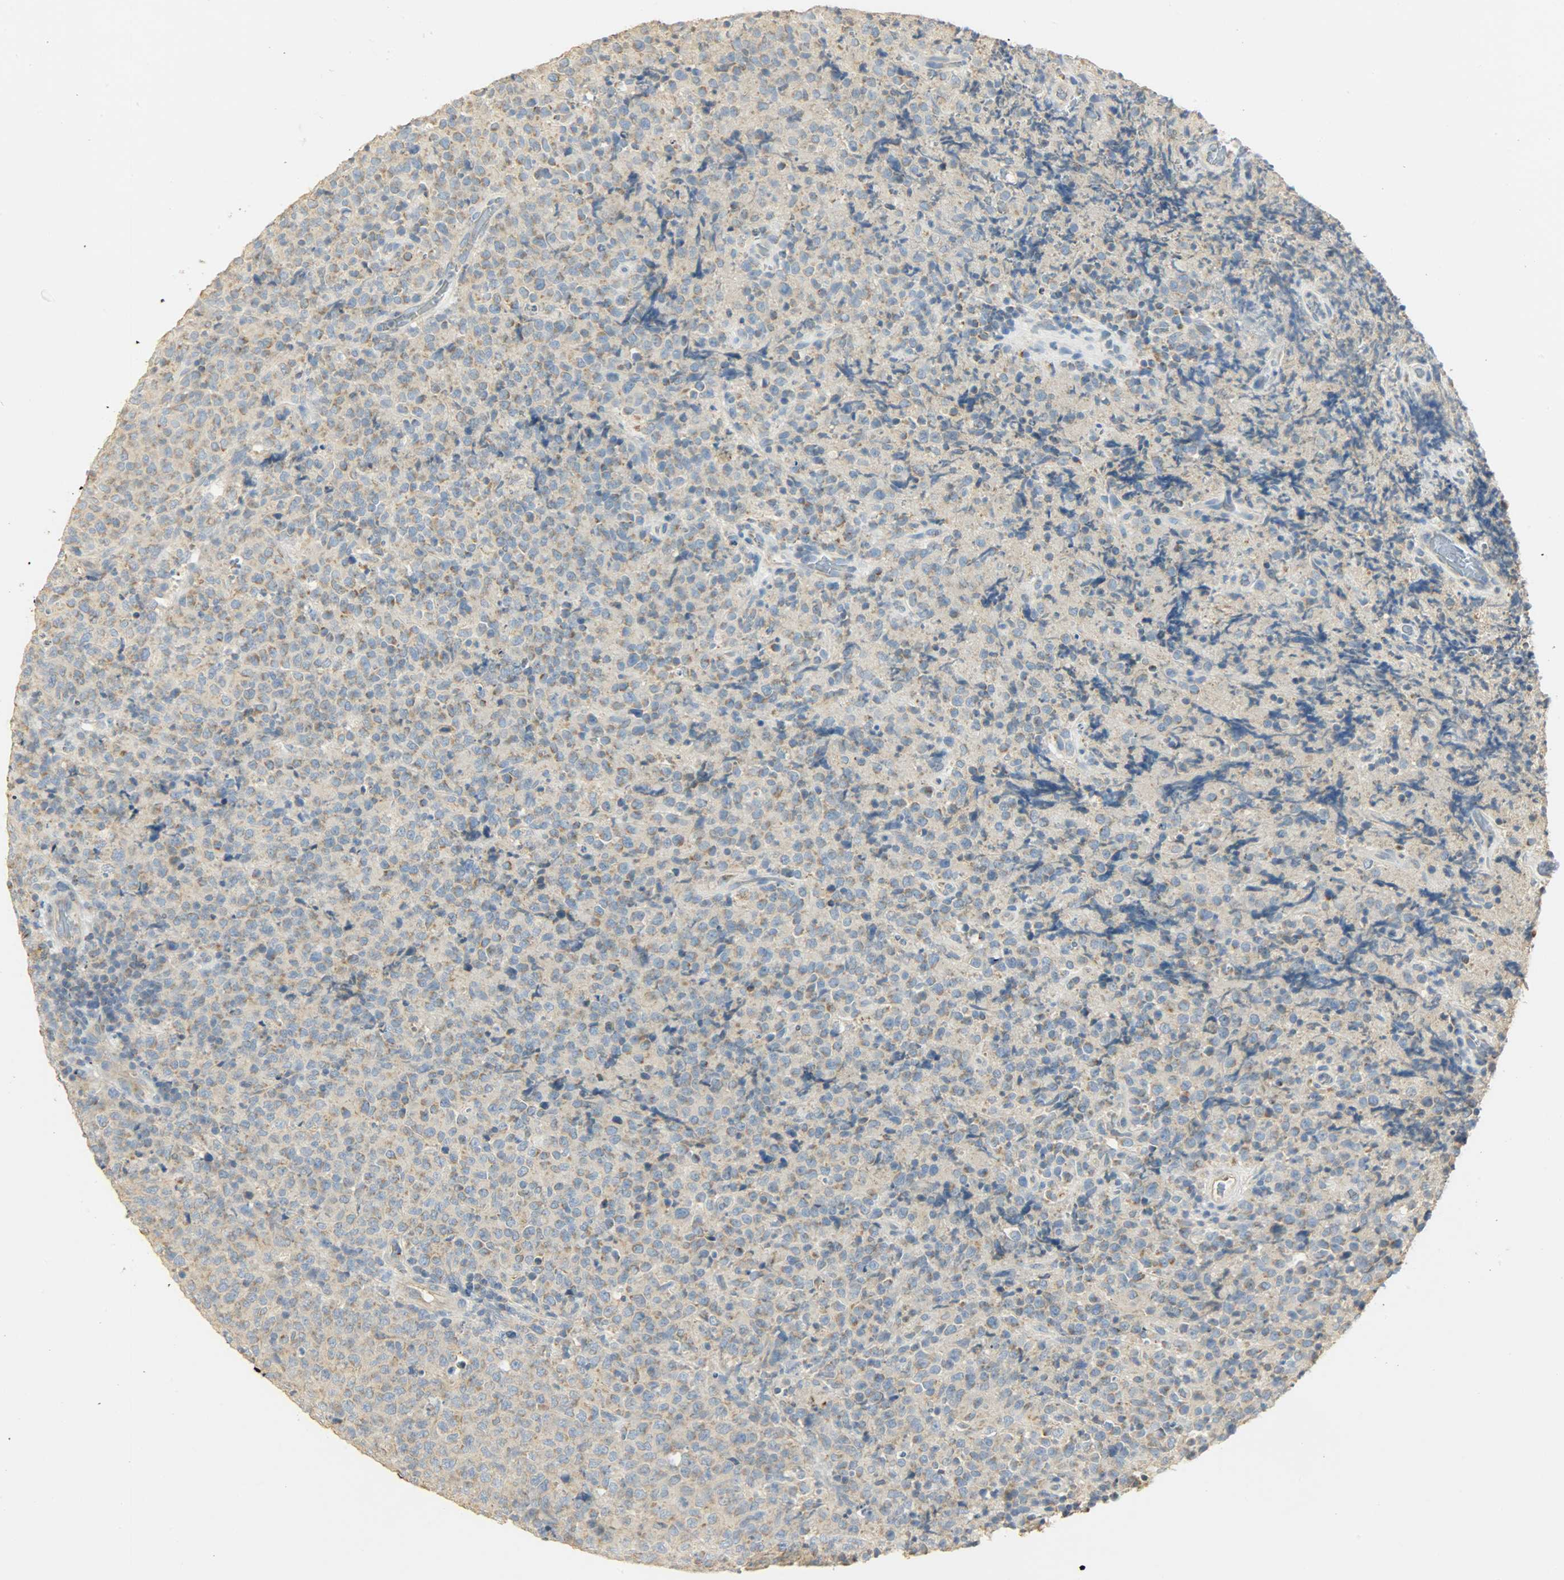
{"staining": {"intensity": "weak", "quantity": ">75%", "location": "cytoplasmic/membranous"}, "tissue": "lymphoma", "cell_type": "Tumor cells", "image_type": "cancer", "snomed": [{"axis": "morphology", "description": "Malignant lymphoma, non-Hodgkin's type, High grade"}, {"axis": "topography", "description": "Tonsil"}], "caption": "High-grade malignant lymphoma, non-Hodgkin's type was stained to show a protein in brown. There is low levels of weak cytoplasmic/membranous positivity in about >75% of tumor cells.", "gene": "NNT", "patient": {"sex": "female", "age": 36}}